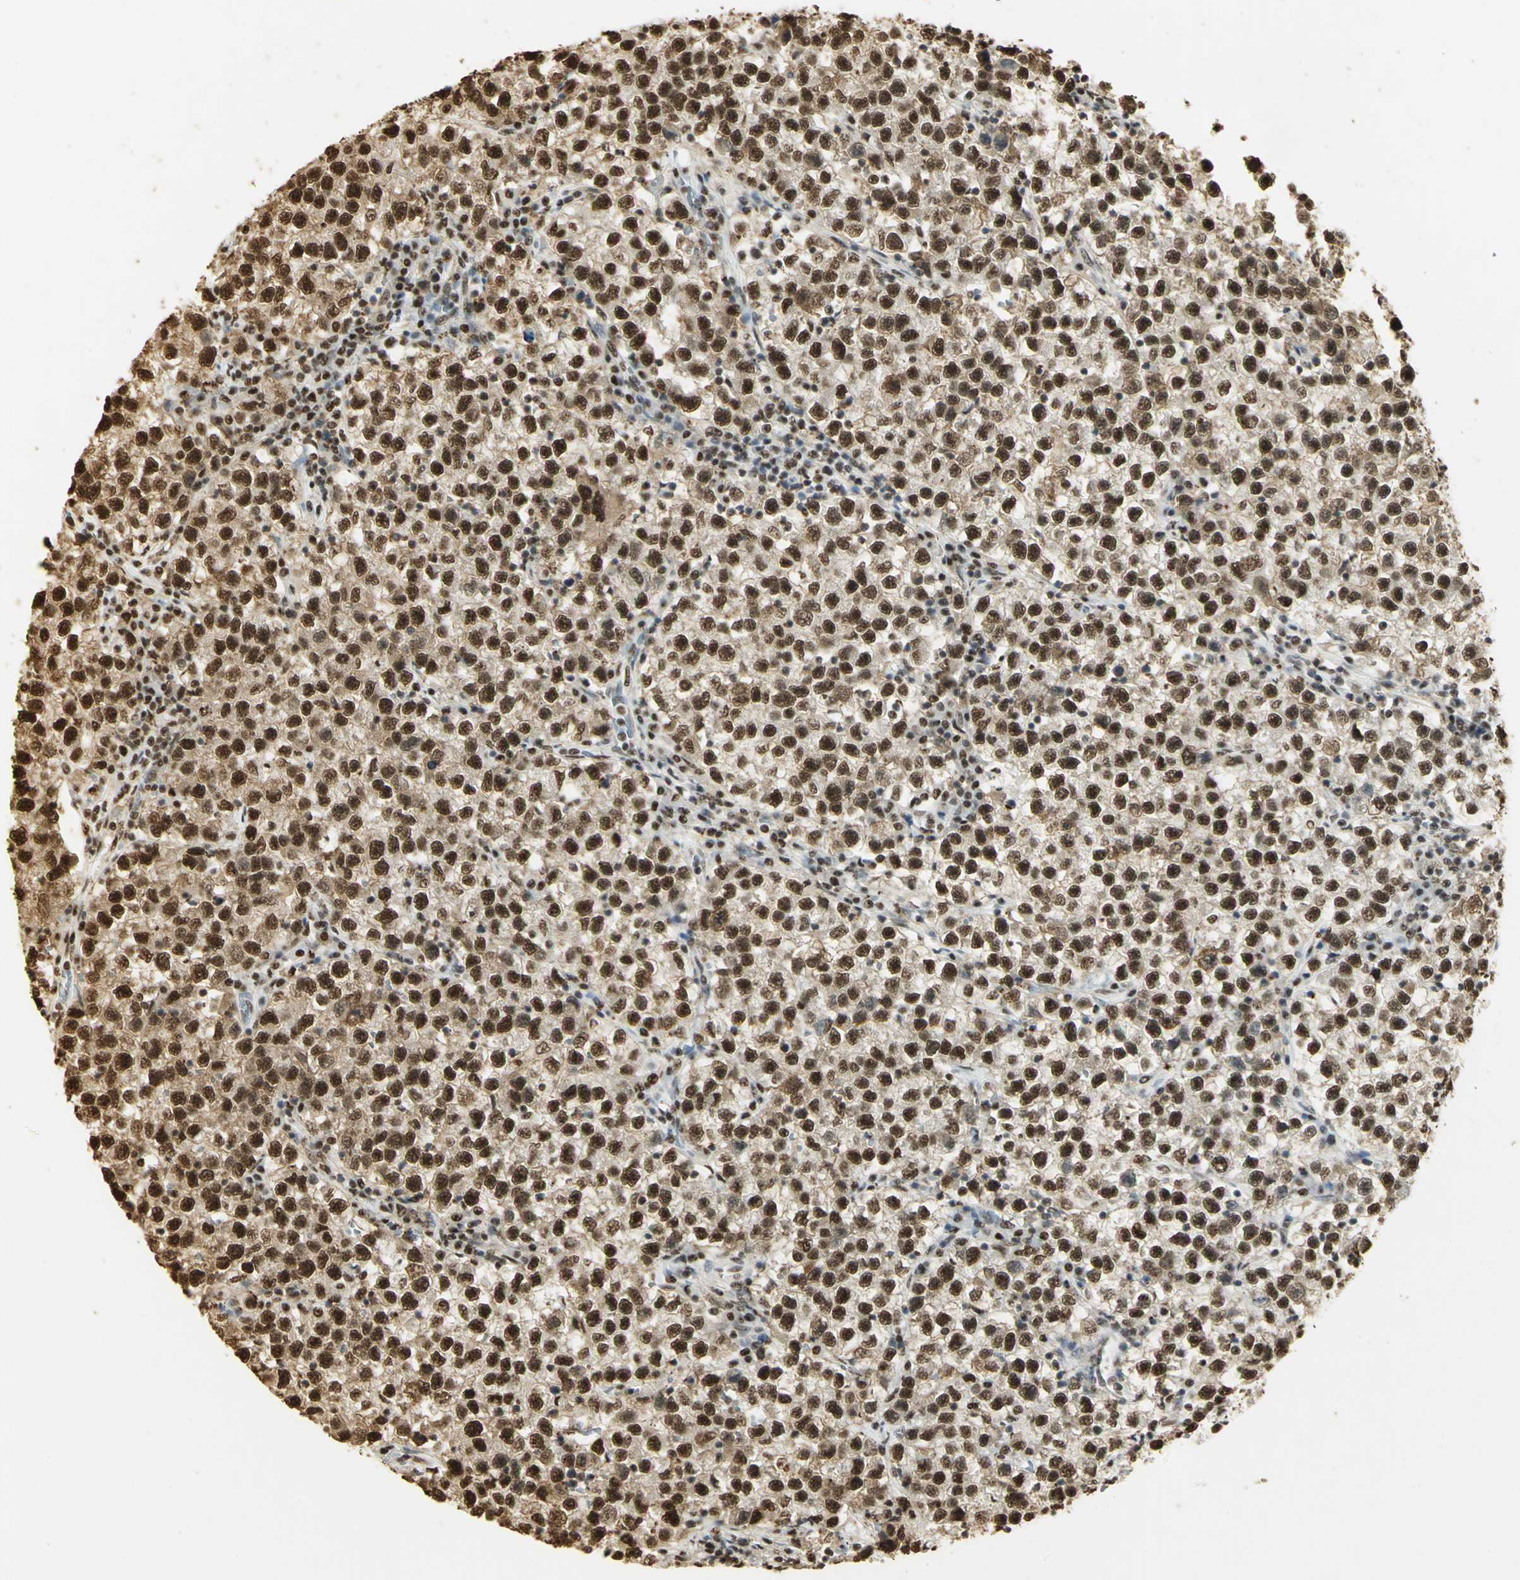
{"staining": {"intensity": "strong", "quantity": ">75%", "location": "cytoplasmic/membranous,nuclear"}, "tissue": "testis cancer", "cell_type": "Tumor cells", "image_type": "cancer", "snomed": [{"axis": "morphology", "description": "Seminoma, NOS"}, {"axis": "topography", "description": "Testis"}], "caption": "Strong cytoplasmic/membranous and nuclear positivity is identified in approximately >75% of tumor cells in testis cancer (seminoma).", "gene": "SET", "patient": {"sex": "male", "age": 22}}